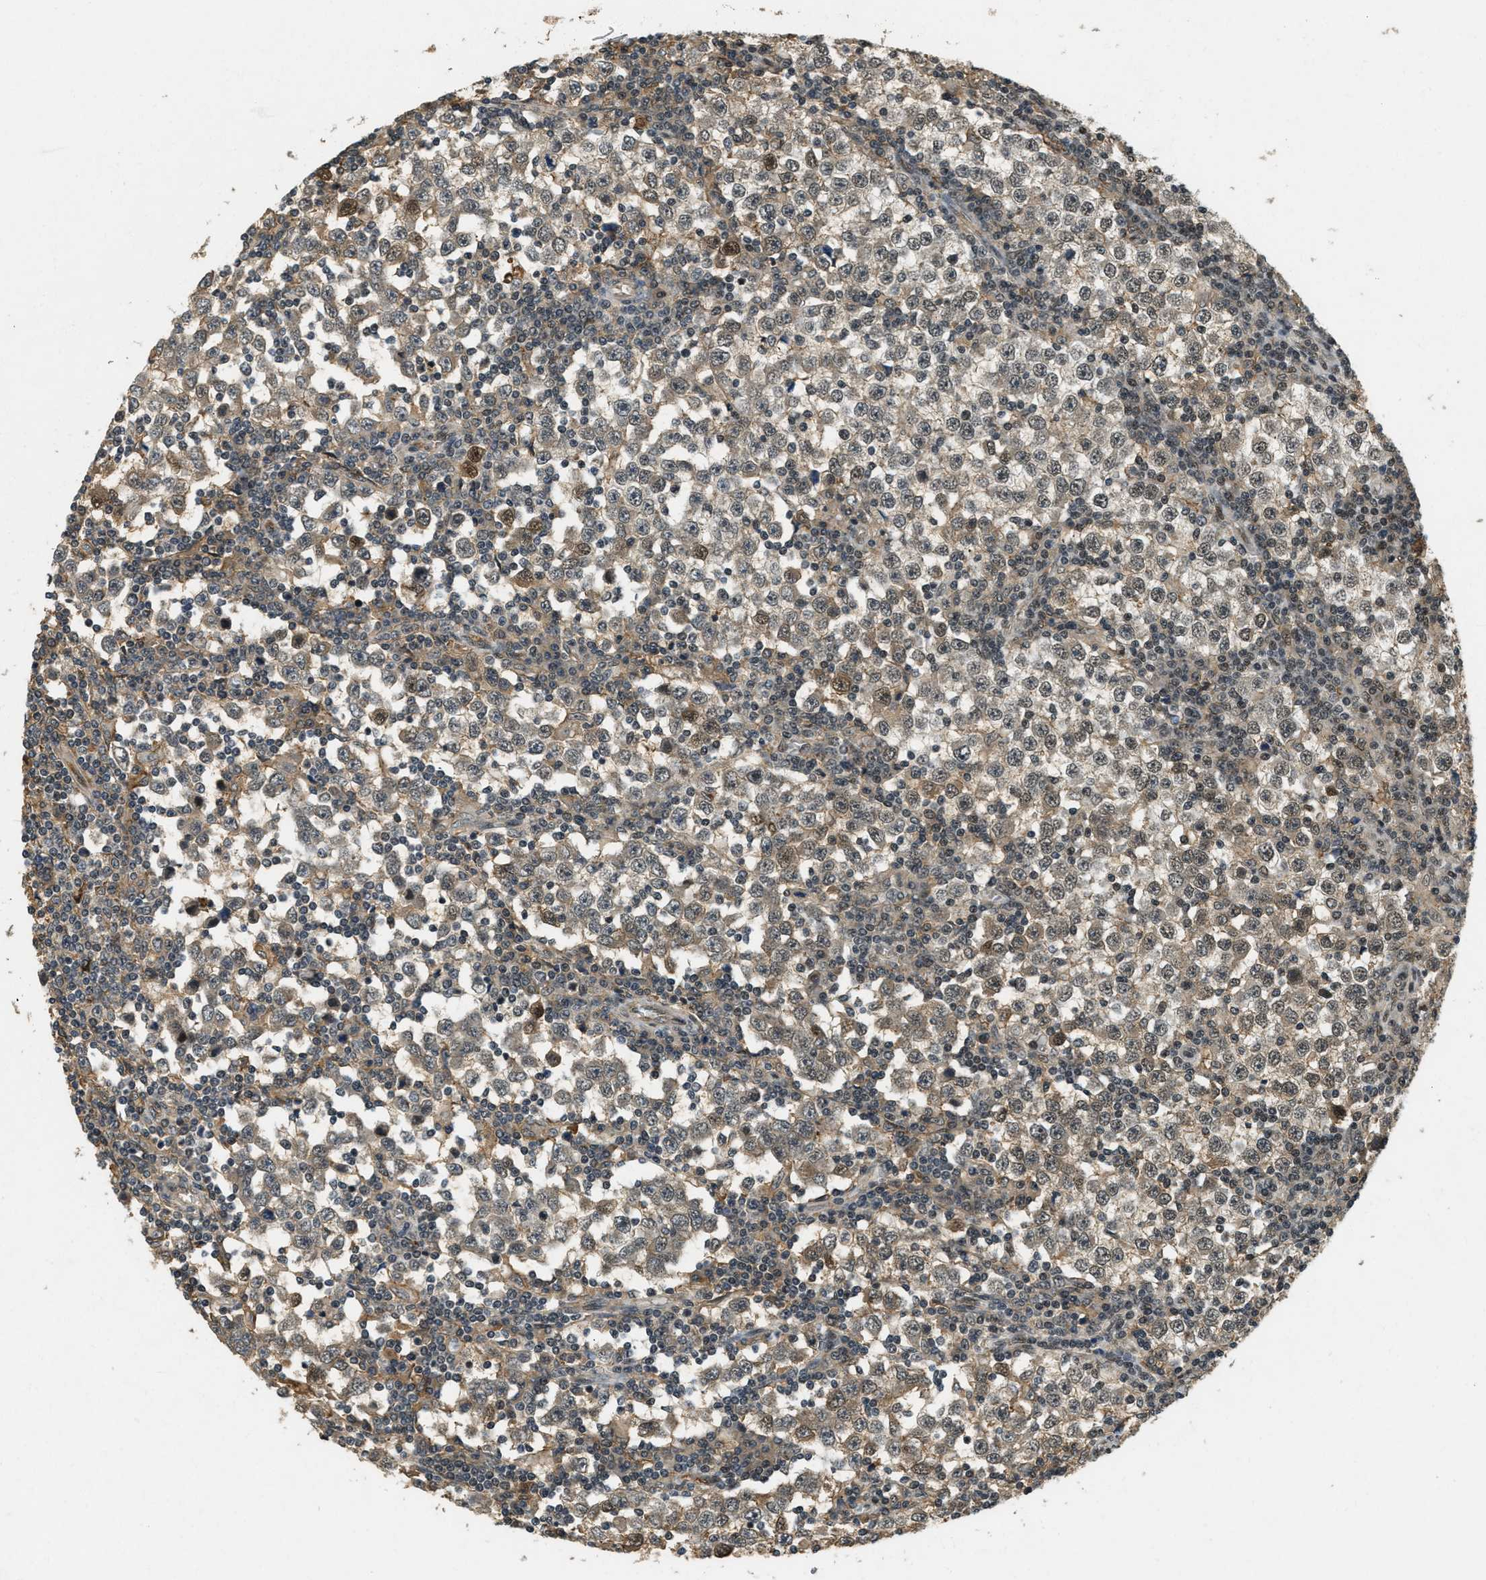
{"staining": {"intensity": "moderate", "quantity": ">75%", "location": "cytoplasmic/membranous,nuclear"}, "tissue": "testis cancer", "cell_type": "Tumor cells", "image_type": "cancer", "snomed": [{"axis": "morphology", "description": "Seminoma, NOS"}, {"axis": "topography", "description": "Testis"}], "caption": "Testis cancer (seminoma) stained with a brown dye displays moderate cytoplasmic/membranous and nuclear positive positivity in about >75% of tumor cells.", "gene": "ZNF148", "patient": {"sex": "male", "age": 65}}